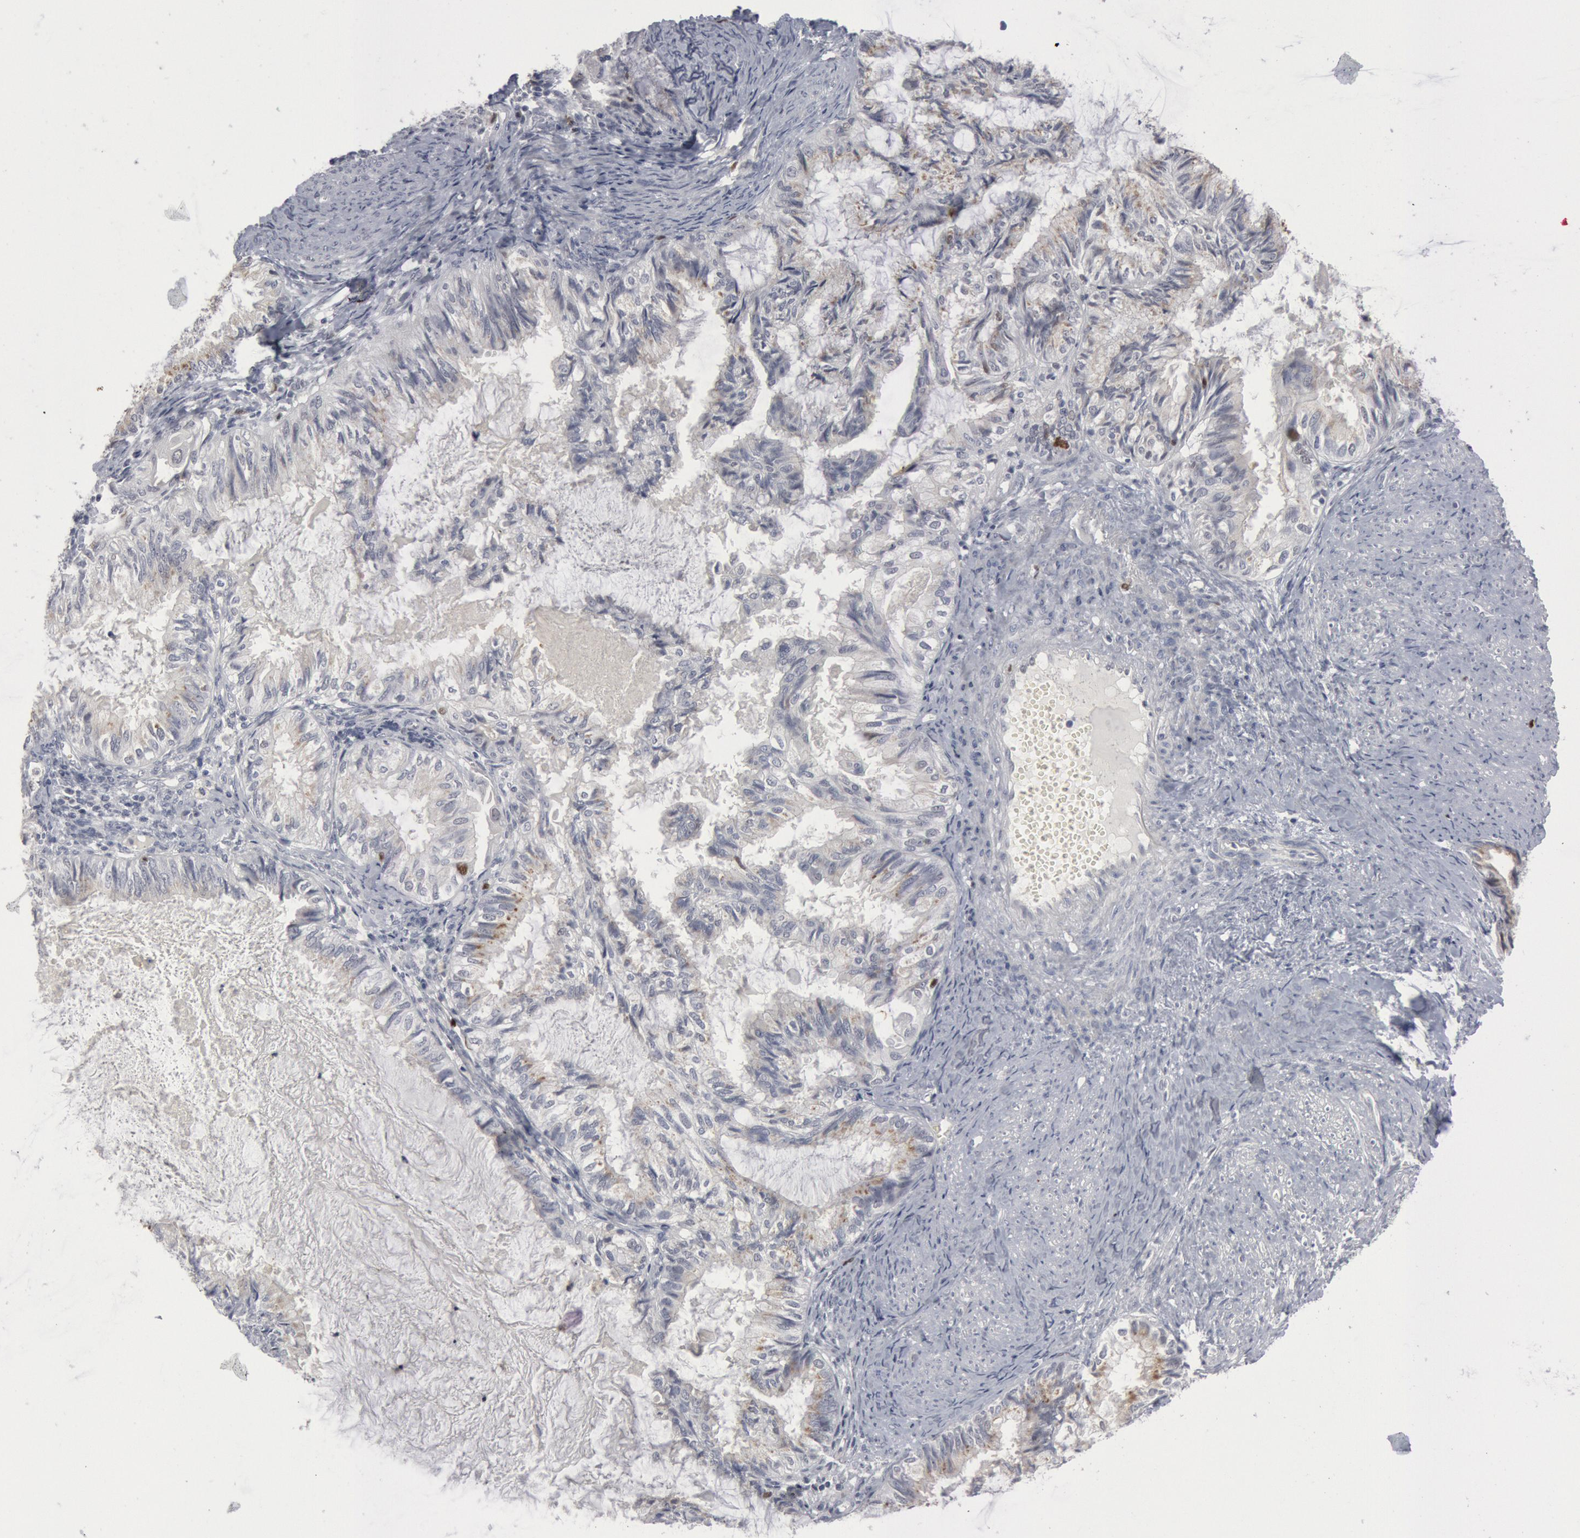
{"staining": {"intensity": "negative", "quantity": "none", "location": "none"}, "tissue": "endometrial cancer", "cell_type": "Tumor cells", "image_type": "cancer", "snomed": [{"axis": "morphology", "description": "Adenocarcinoma, NOS"}, {"axis": "topography", "description": "Endometrium"}], "caption": "A high-resolution micrograph shows IHC staining of adenocarcinoma (endometrial), which shows no significant expression in tumor cells. Nuclei are stained in blue.", "gene": "WDHD1", "patient": {"sex": "female", "age": 86}}